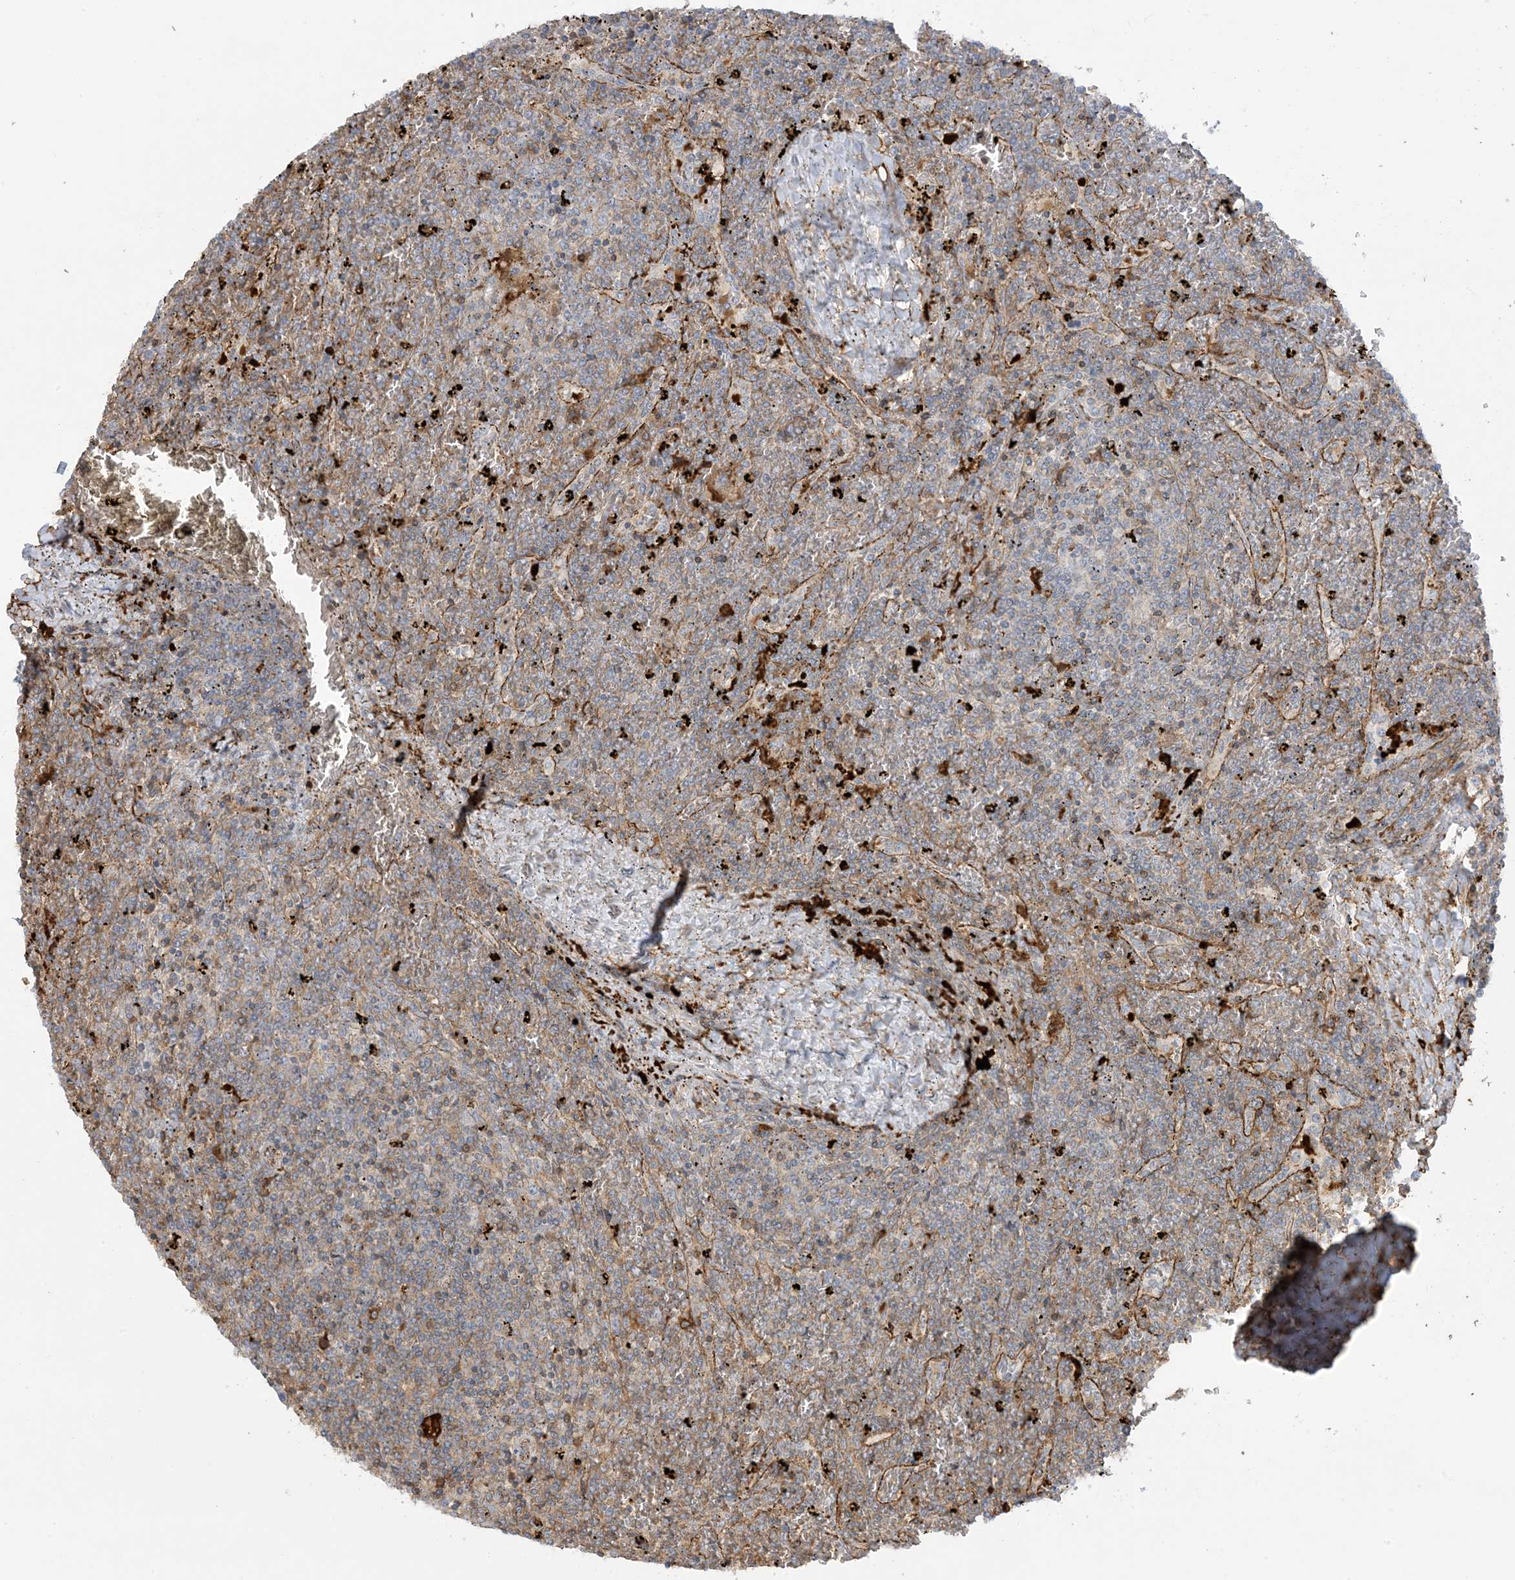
{"staining": {"intensity": "moderate", "quantity": "<25%", "location": "cytoplasmic/membranous"}, "tissue": "lymphoma", "cell_type": "Tumor cells", "image_type": "cancer", "snomed": [{"axis": "morphology", "description": "Malignant lymphoma, non-Hodgkin's type, Low grade"}, {"axis": "topography", "description": "Spleen"}], "caption": "Approximately <25% of tumor cells in human low-grade malignant lymphoma, non-Hodgkin's type exhibit moderate cytoplasmic/membranous protein positivity as visualized by brown immunohistochemical staining.", "gene": "ICMT", "patient": {"sex": "female", "age": 19}}